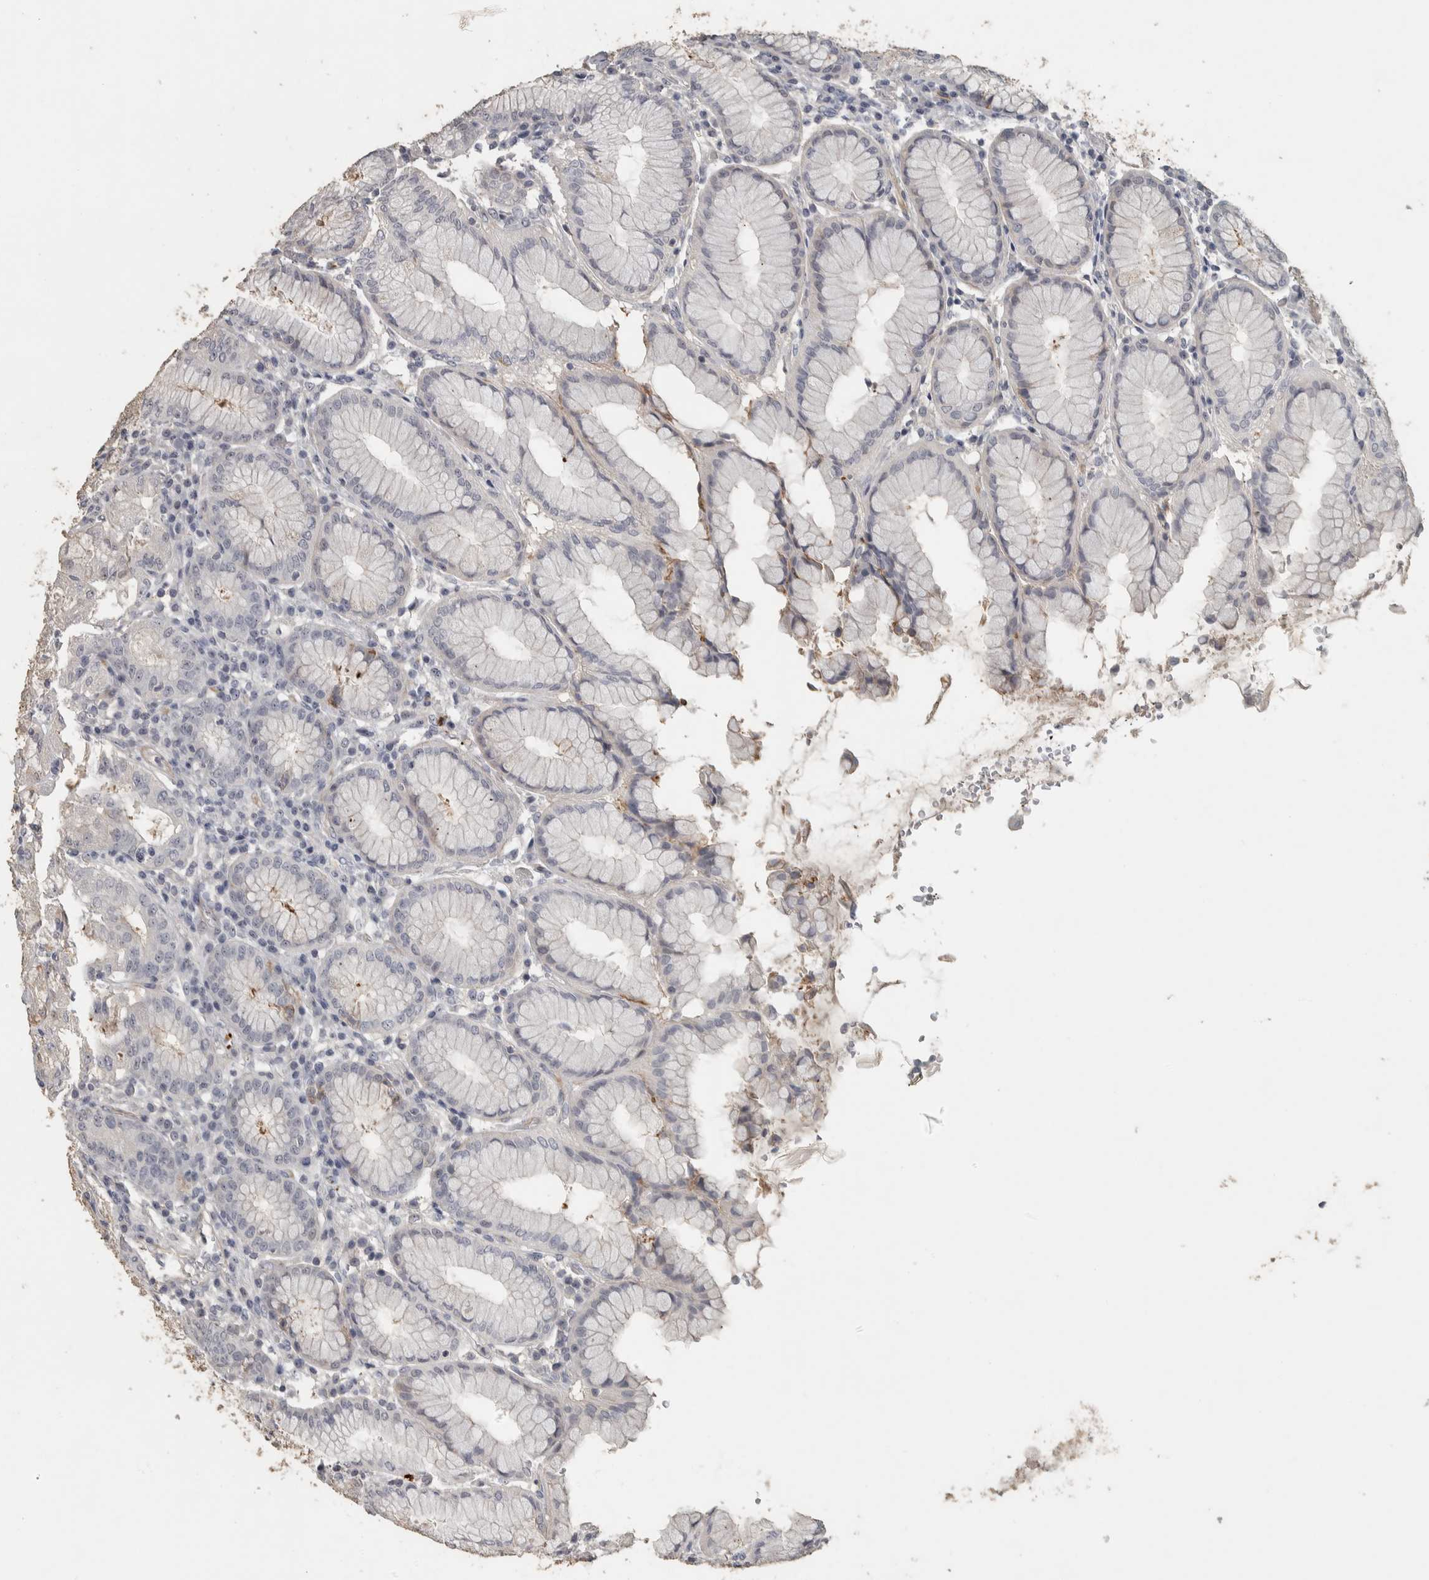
{"staining": {"intensity": "moderate", "quantity": "<25%", "location": "cytoplasmic/membranous"}, "tissue": "stomach", "cell_type": "Glandular cells", "image_type": "normal", "snomed": [{"axis": "morphology", "description": "Normal tissue, NOS"}, {"axis": "topography", "description": "Stomach"}, {"axis": "topography", "description": "Stomach, lower"}], "caption": "Glandular cells demonstrate low levels of moderate cytoplasmic/membranous positivity in about <25% of cells in benign human stomach. (Stains: DAB in brown, nuclei in blue, Microscopy: brightfield microscopy at high magnification).", "gene": "DCAF10", "patient": {"sex": "female", "age": 56}}